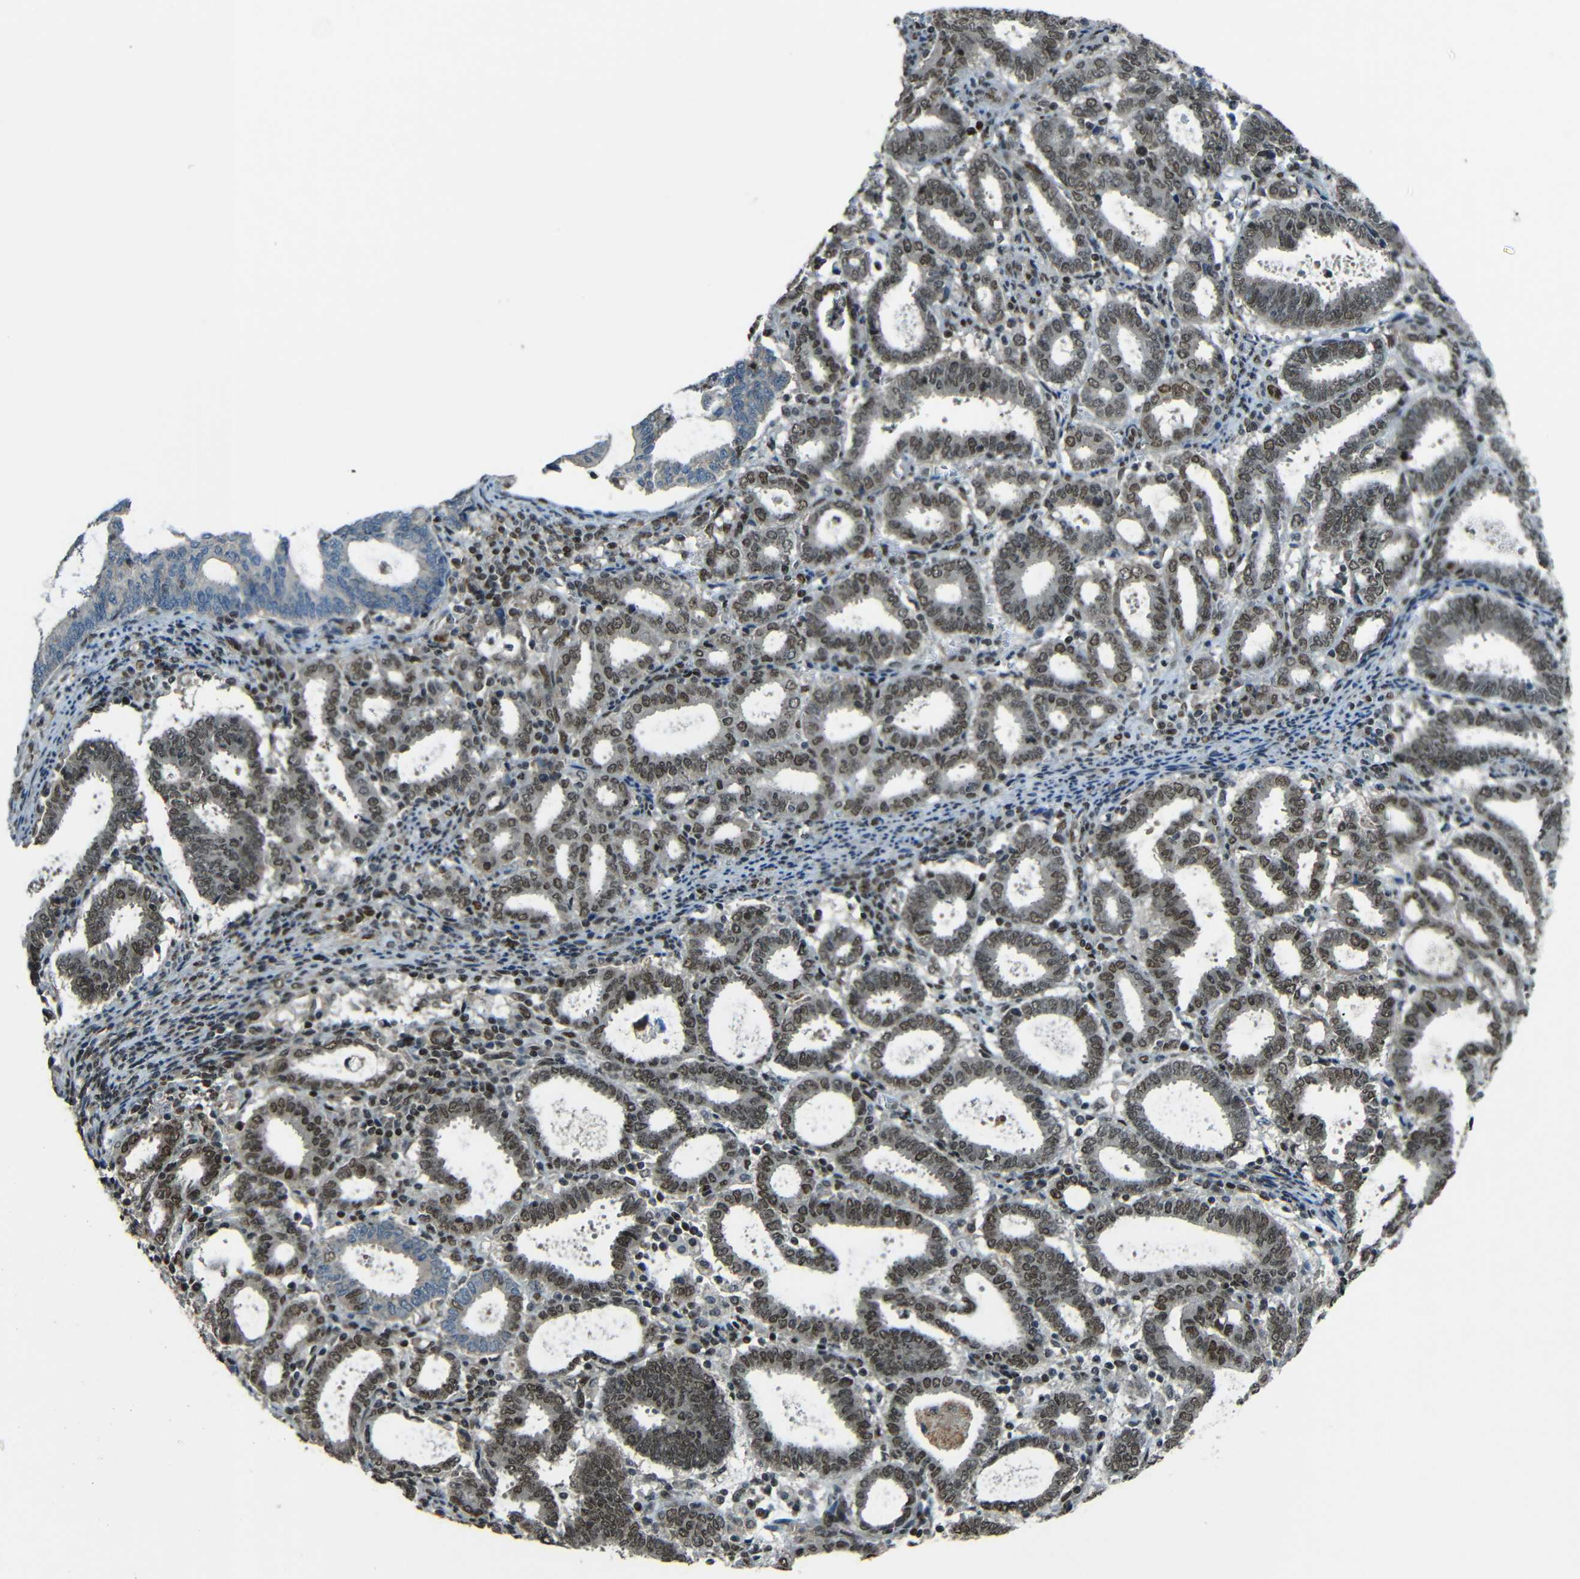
{"staining": {"intensity": "moderate", "quantity": ">75%", "location": "nuclear"}, "tissue": "endometrial cancer", "cell_type": "Tumor cells", "image_type": "cancer", "snomed": [{"axis": "morphology", "description": "Adenocarcinoma, NOS"}, {"axis": "topography", "description": "Uterus"}], "caption": "Brown immunohistochemical staining in endometrial cancer (adenocarcinoma) demonstrates moderate nuclear staining in approximately >75% of tumor cells.", "gene": "PSIP1", "patient": {"sex": "female", "age": 83}}